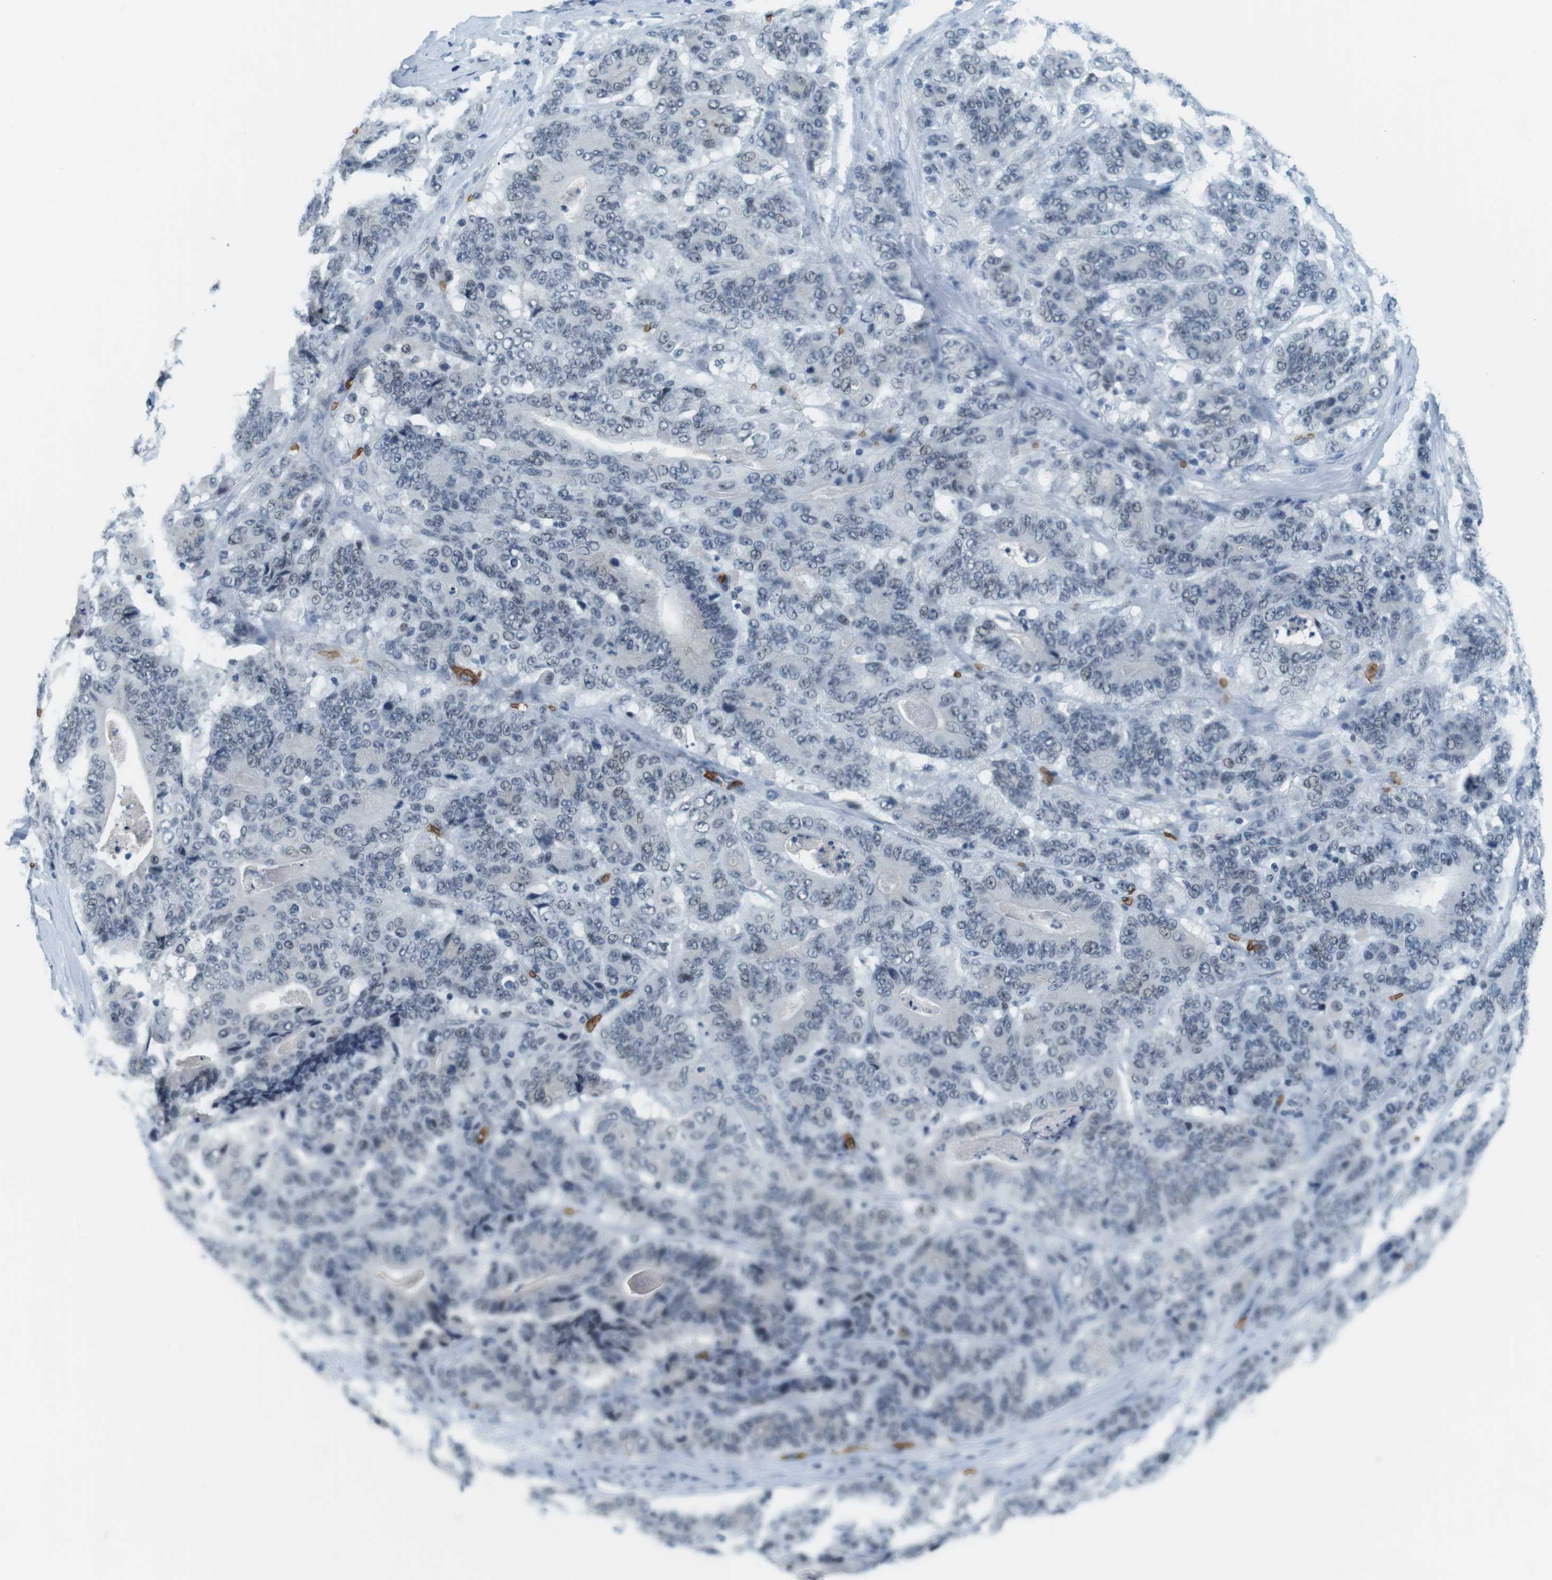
{"staining": {"intensity": "negative", "quantity": "none", "location": "none"}, "tissue": "stomach cancer", "cell_type": "Tumor cells", "image_type": "cancer", "snomed": [{"axis": "morphology", "description": "Adenocarcinoma, NOS"}, {"axis": "topography", "description": "Stomach"}], "caption": "High magnification brightfield microscopy of stomach adenocarcinoma stained with DAB (3,3'-diaminobenzidine) (brown) and counterstained with hematoxylin (blue): tumor cells show no significant staining.", "gene": "SLC4A1", "patient": {"sex": "female", "age": 73}}